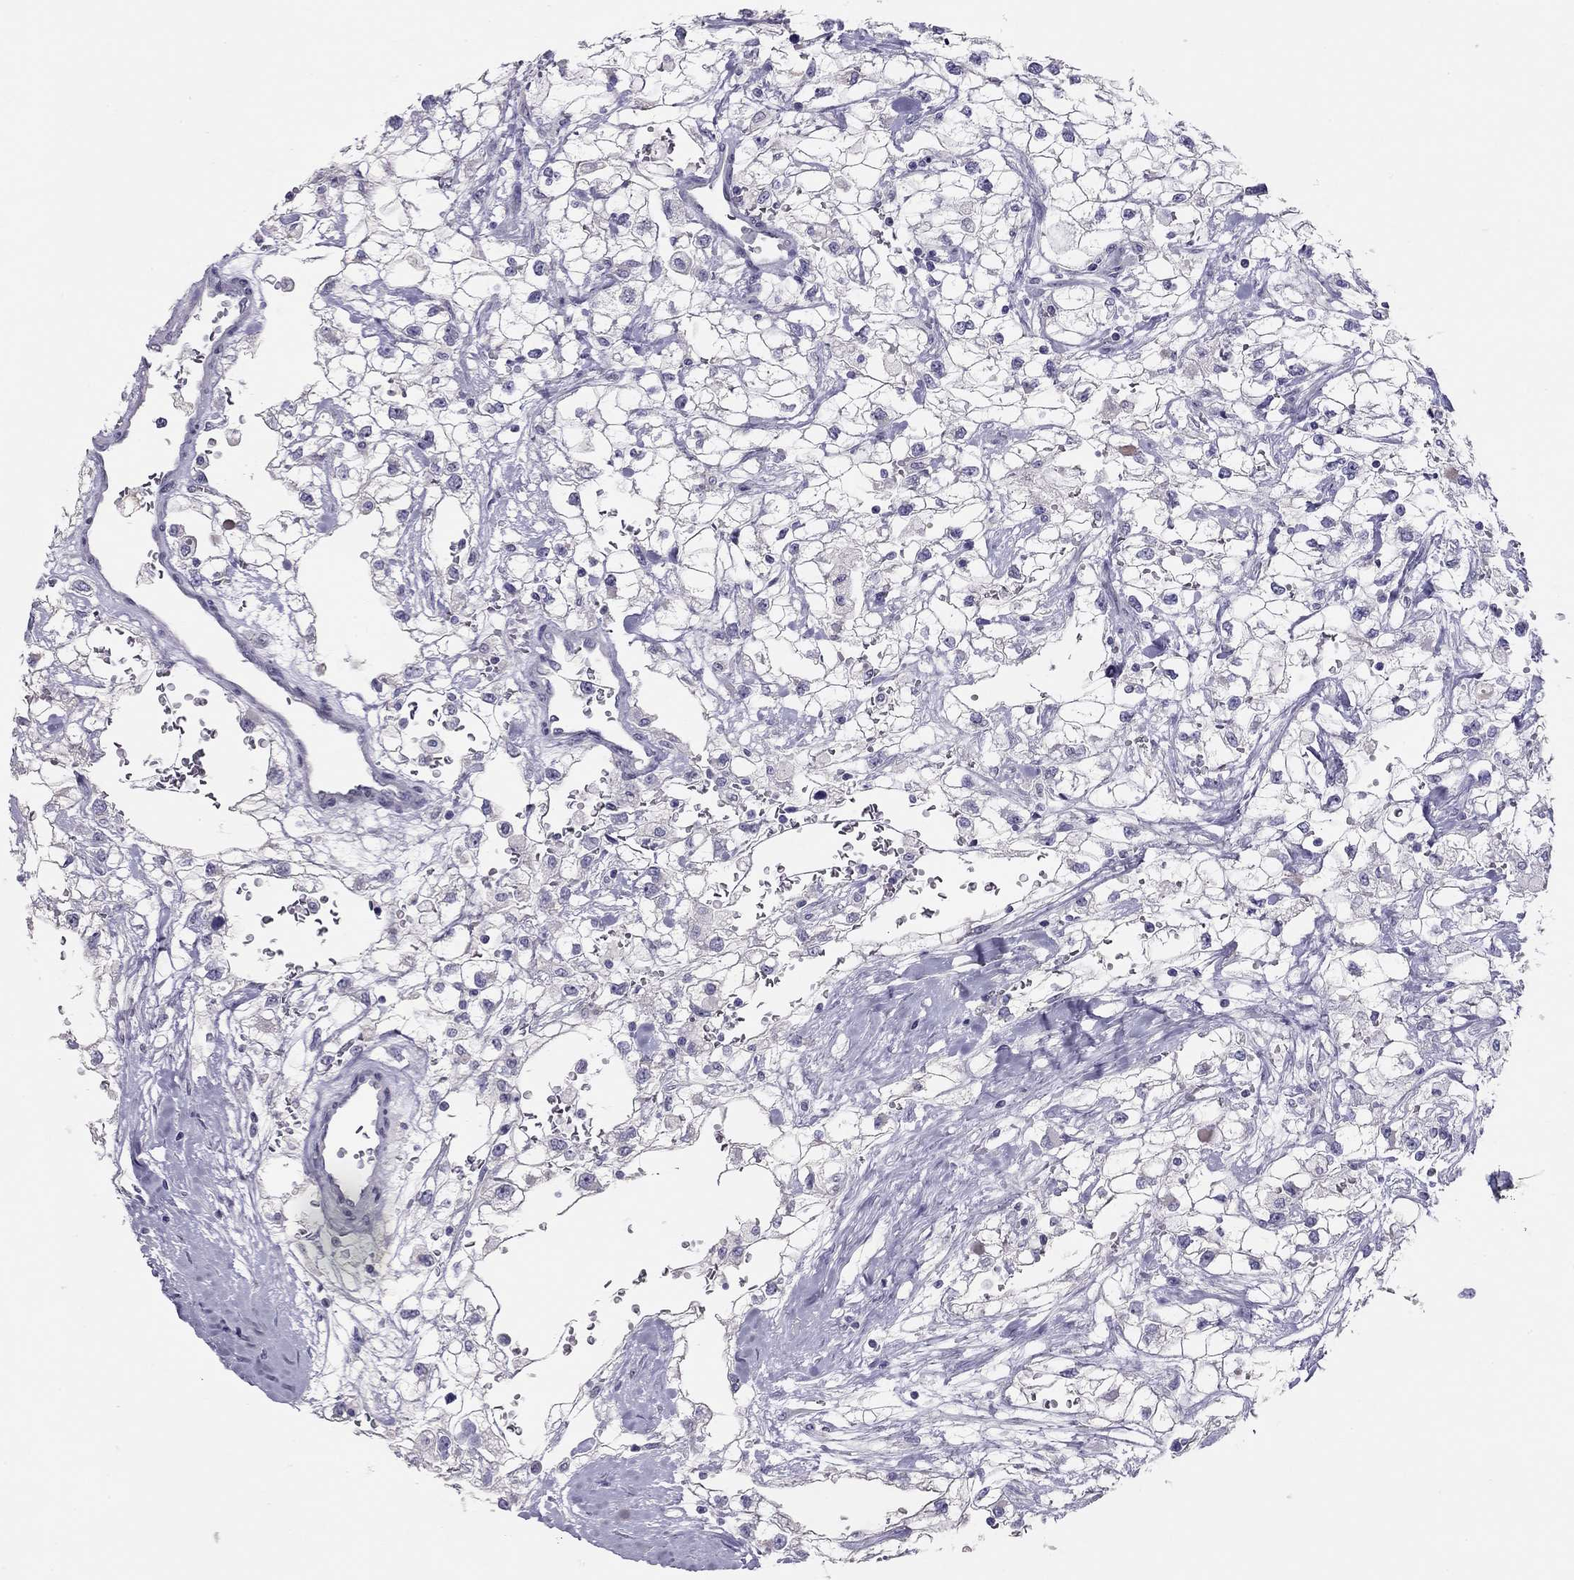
{"staining": {"intensity": "negative", "quantity": "none", "location": "none"}, "tissue": "renal cancer", "cell_type": "Tumor cells", "image_type": "cancer", "snomed": [{"axis": "morphology", "description": "Adenocarcinoma, NOS"}, {"axis": "topography", "description": "Kidney"}], "caption": "Tumor cells are negative for brown protein staining in adenocarcinoma (renal). Nuclei are stained in blue.", "gene": "KCNV2", "patient": {"sex": "male", "age": 59}}